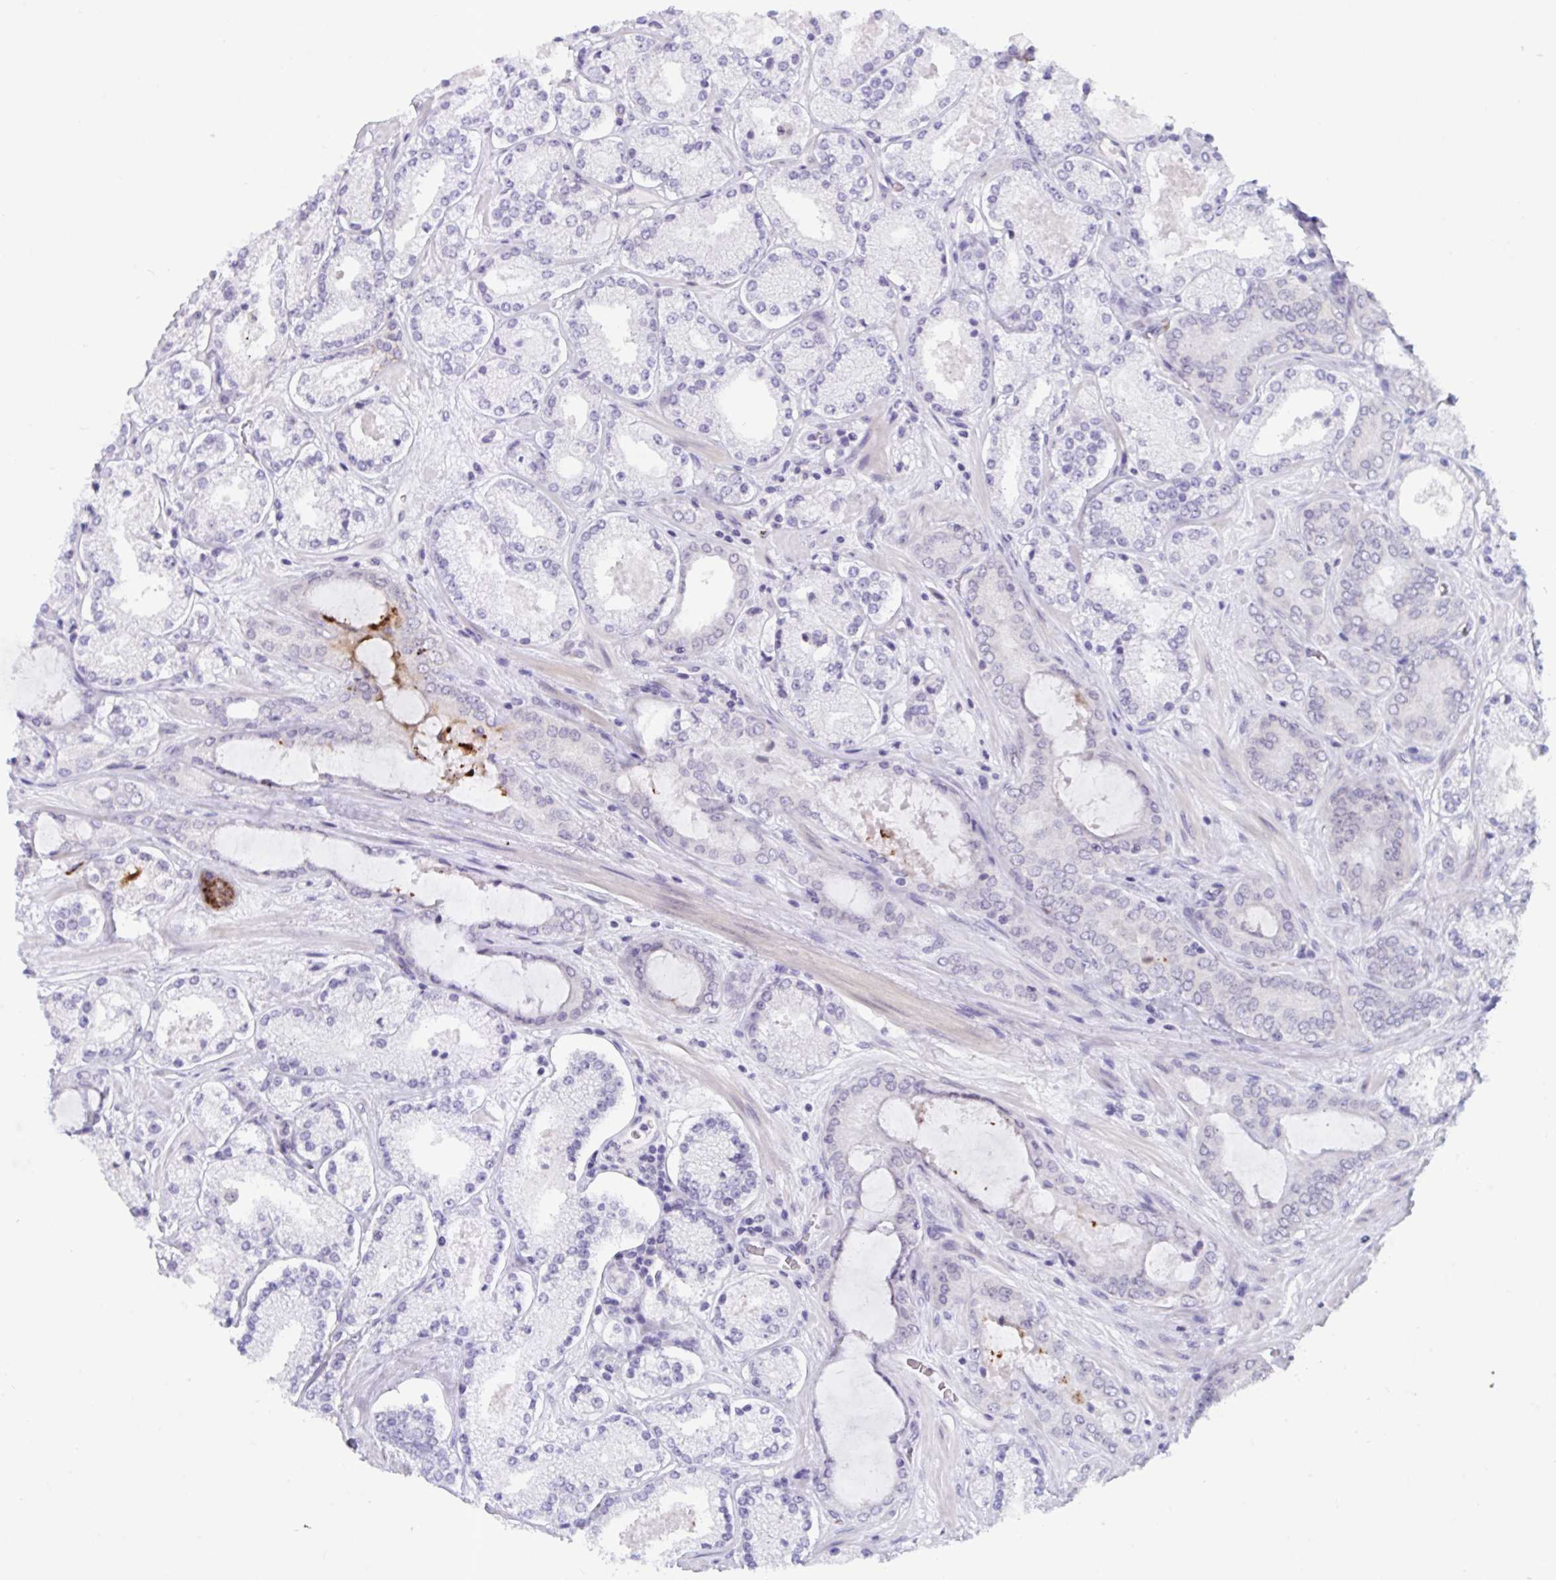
{"staining": {"intensity": "negative", "quantity": "none", "location": "none"}, "tissue": "prostate cancer", "cell_type": "Tumor cells", "image_type": "cancer", "snomed": [{"axis": "morphology", "description": "Adenocarcinoma, High grade"}, {"axis": "topography", "description": "Prostate"}], "caption": "IHC photomicrograph of neoplastic tissue: human high-grade adenocarcinoma (prostate) stained with DAB (3,3'-diaminobenzidine) shows no significant protein expression in tumor cells.", "gene": "DOCK11", "patient": {"sex": "male", "age": 63}}